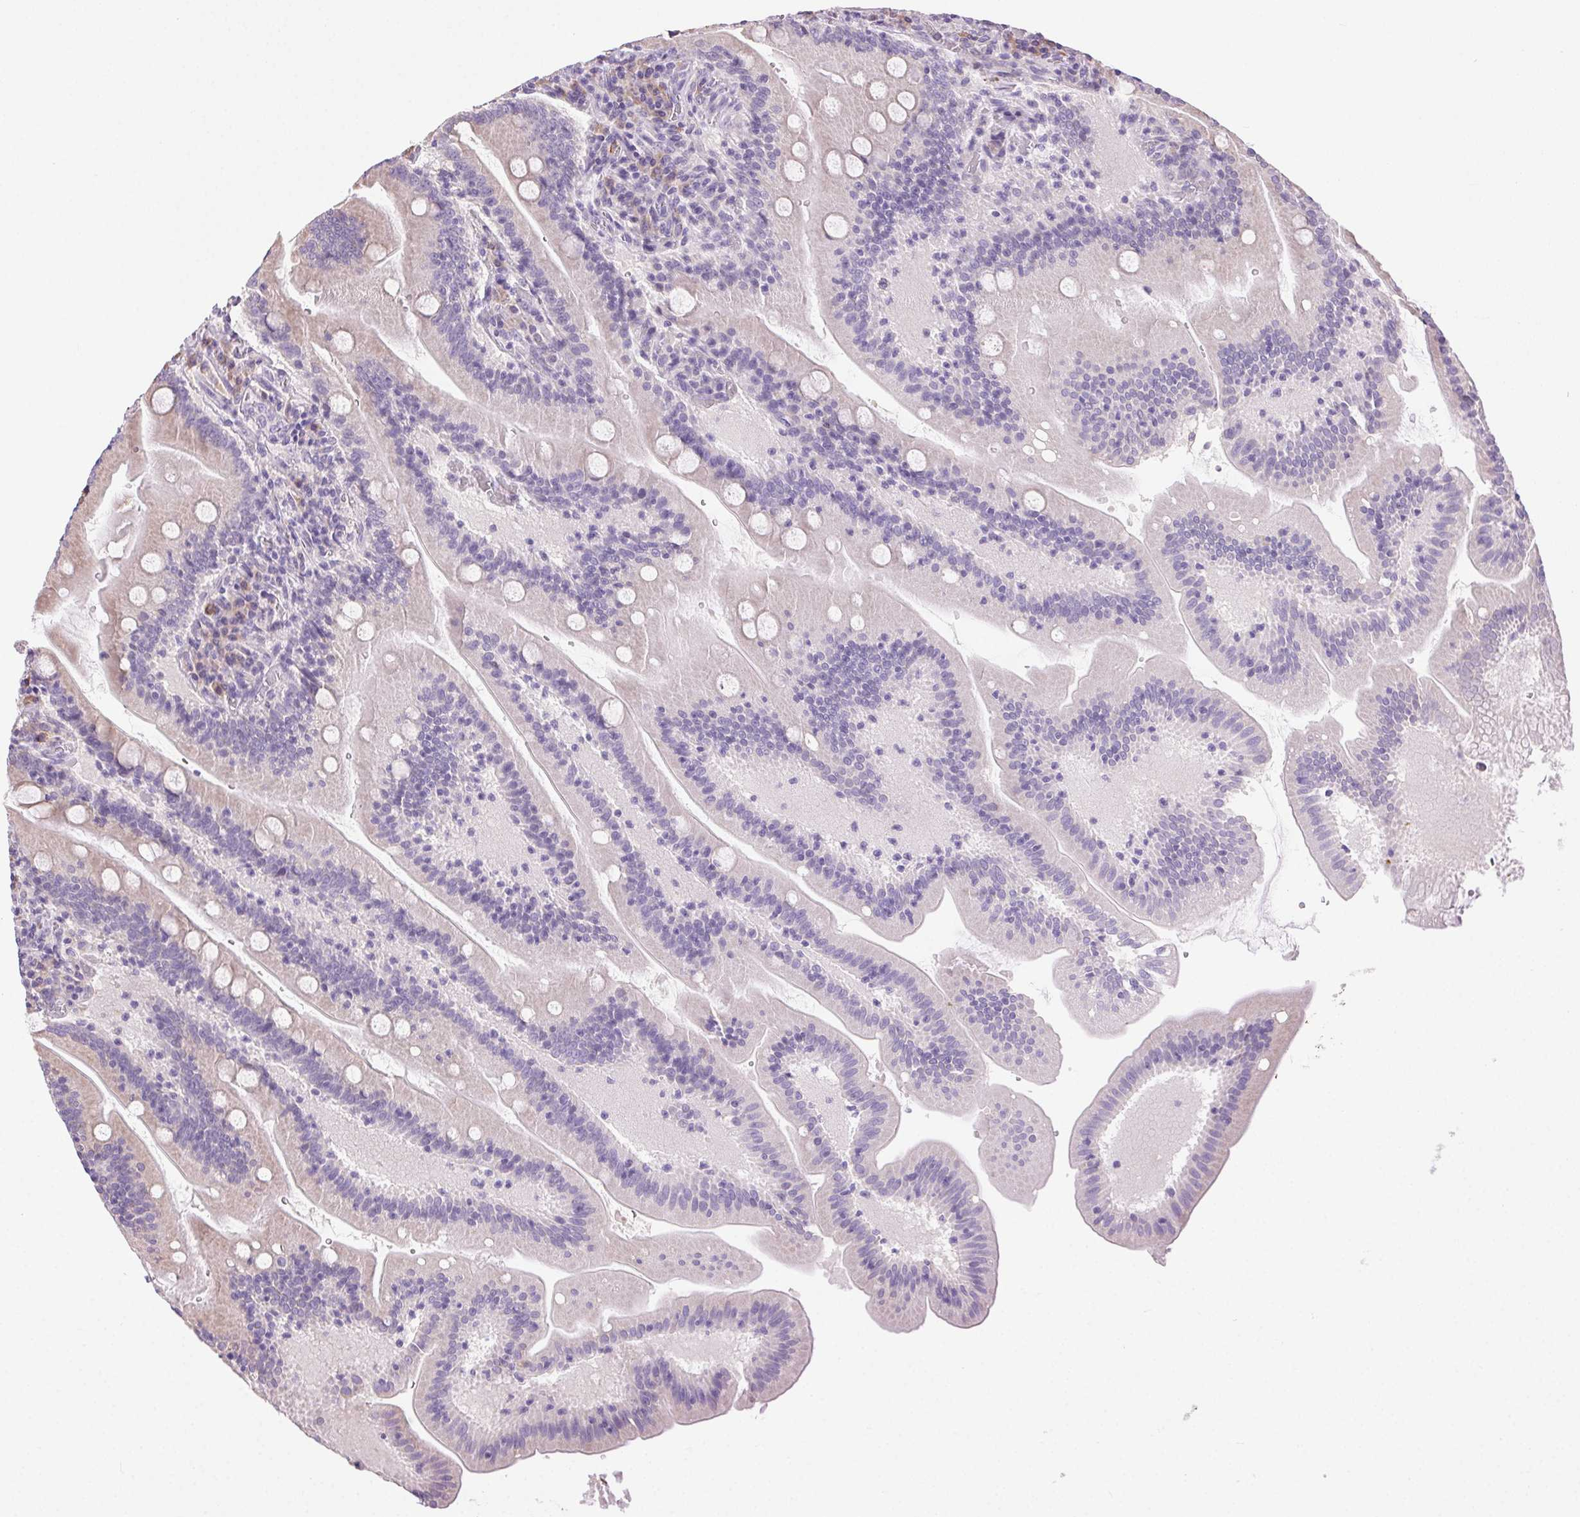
{"staining": {"intensity": "negative", "quantity": "none", "location": "none"}, "tissue": "small intestine", "cell_type": "Glandular cells", "image_type": "normal", "snomed": [{"axis": "morphology", "description": "Normal tissue, NOS"}, {"axis": "topography", "description": "Small intestine"}], "caption": "High magnification brightfield microscopy of unremarkable small intestine stained with DAB (brown) and counterstained with hematoxylin (blue): glandular cells show no significant expression. (DAB immunohistochemistry (IHC) with hematoxylin counter stain).", "gene": "SNX31", "patient": {"sex": "male", "age": 37}}